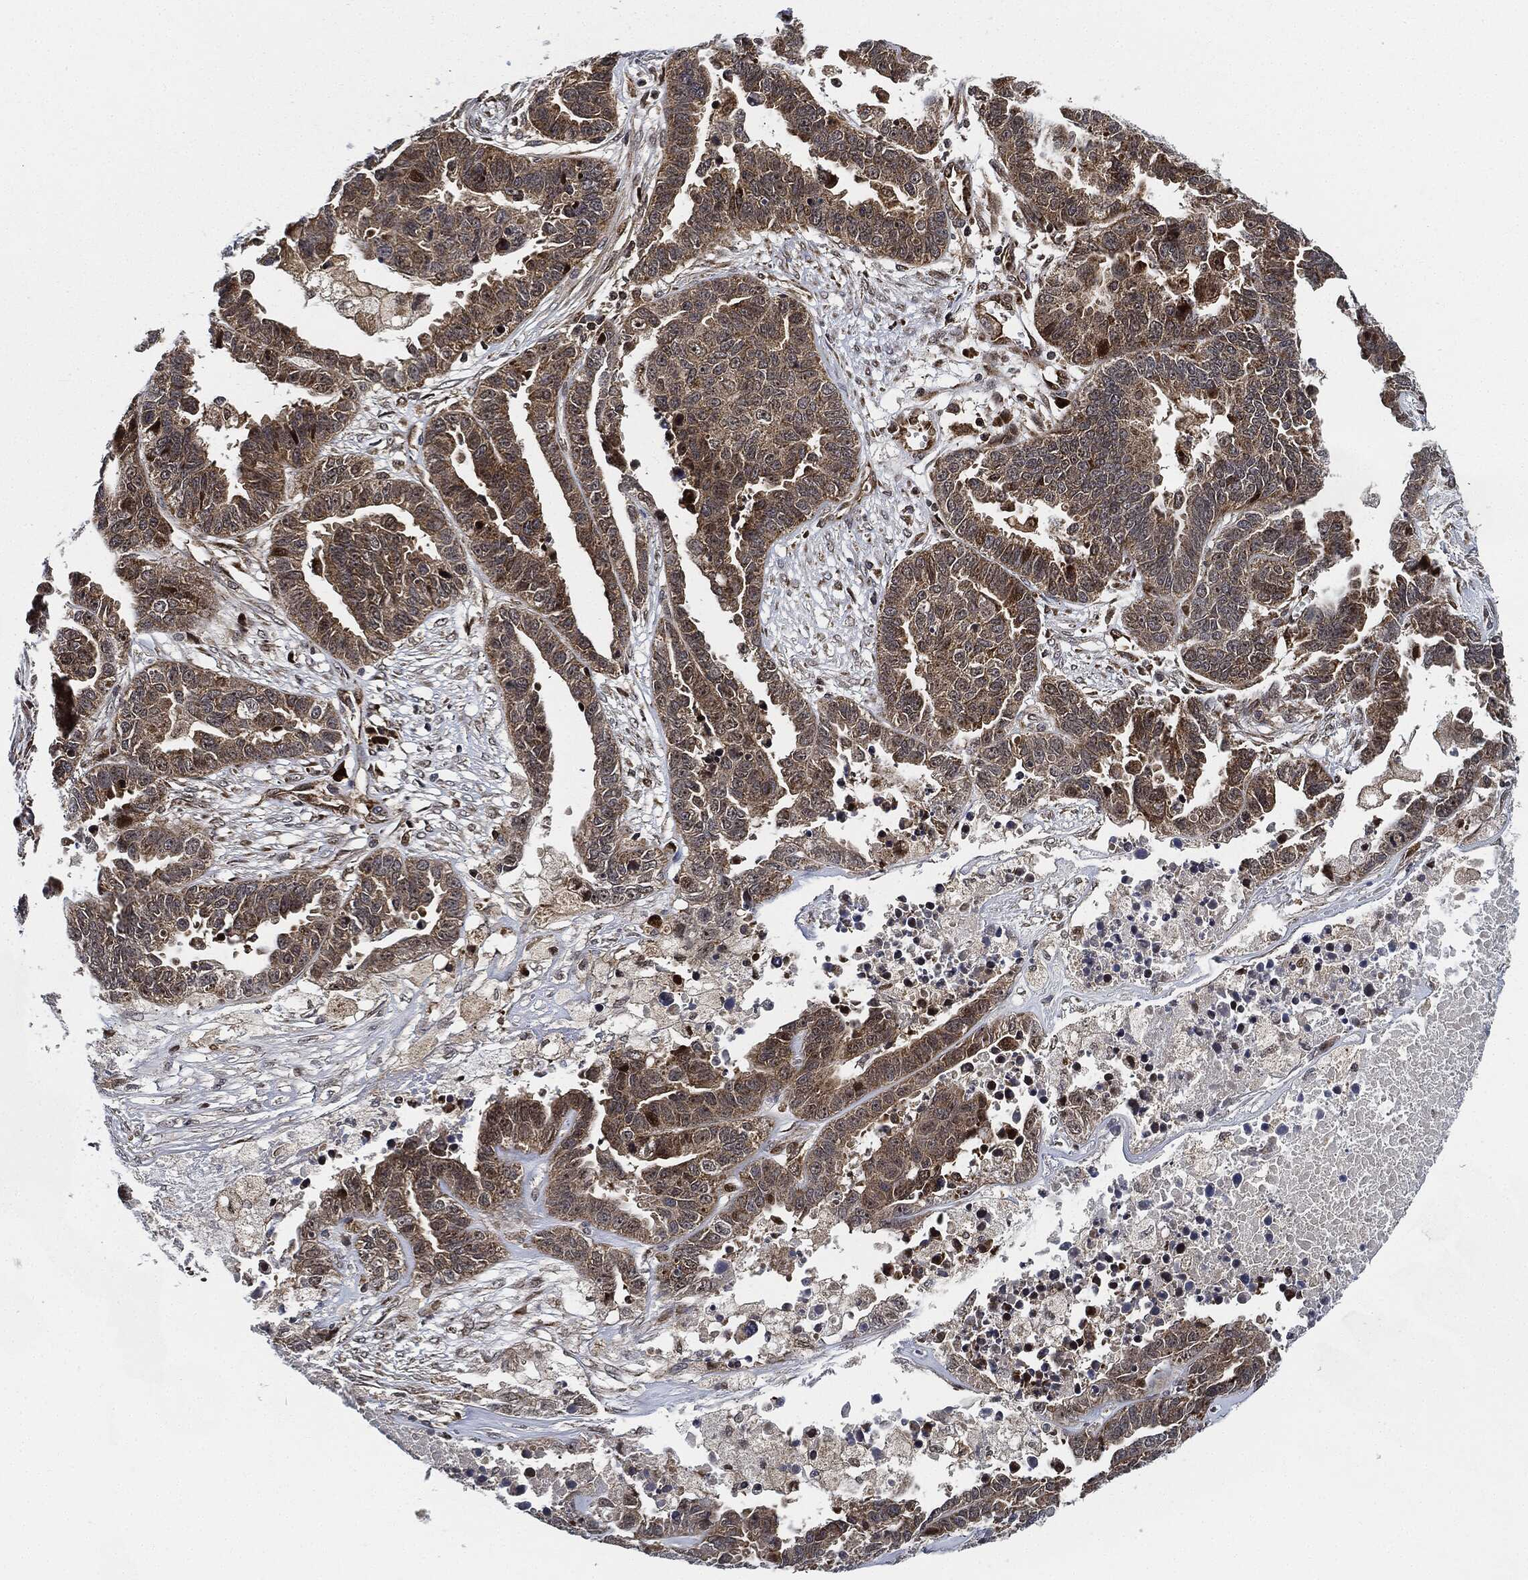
{"staining": {"intensity": "weak", "quantity": ">75%", "location": "cytoplasmic/membranous"}, "tissue": "ovarian cancer", "cell_type": "Tumor cells", "image_type": "cancer", "snomed": [{"axis": "morphology", "description": "Cystadenocarcinoma, serous, NOS"}, {"axis": "topography", "description": "Ovary"}], "caption": "A high-resolution micrograph shows immunohistochemistry (IHC) staining of ovarian cancer, which displays weak cytoplasmic/membranous expression in about >75% of tumor cells.", "gene": "RNASEL", "patient": {"sex": "female", "age": 87}}